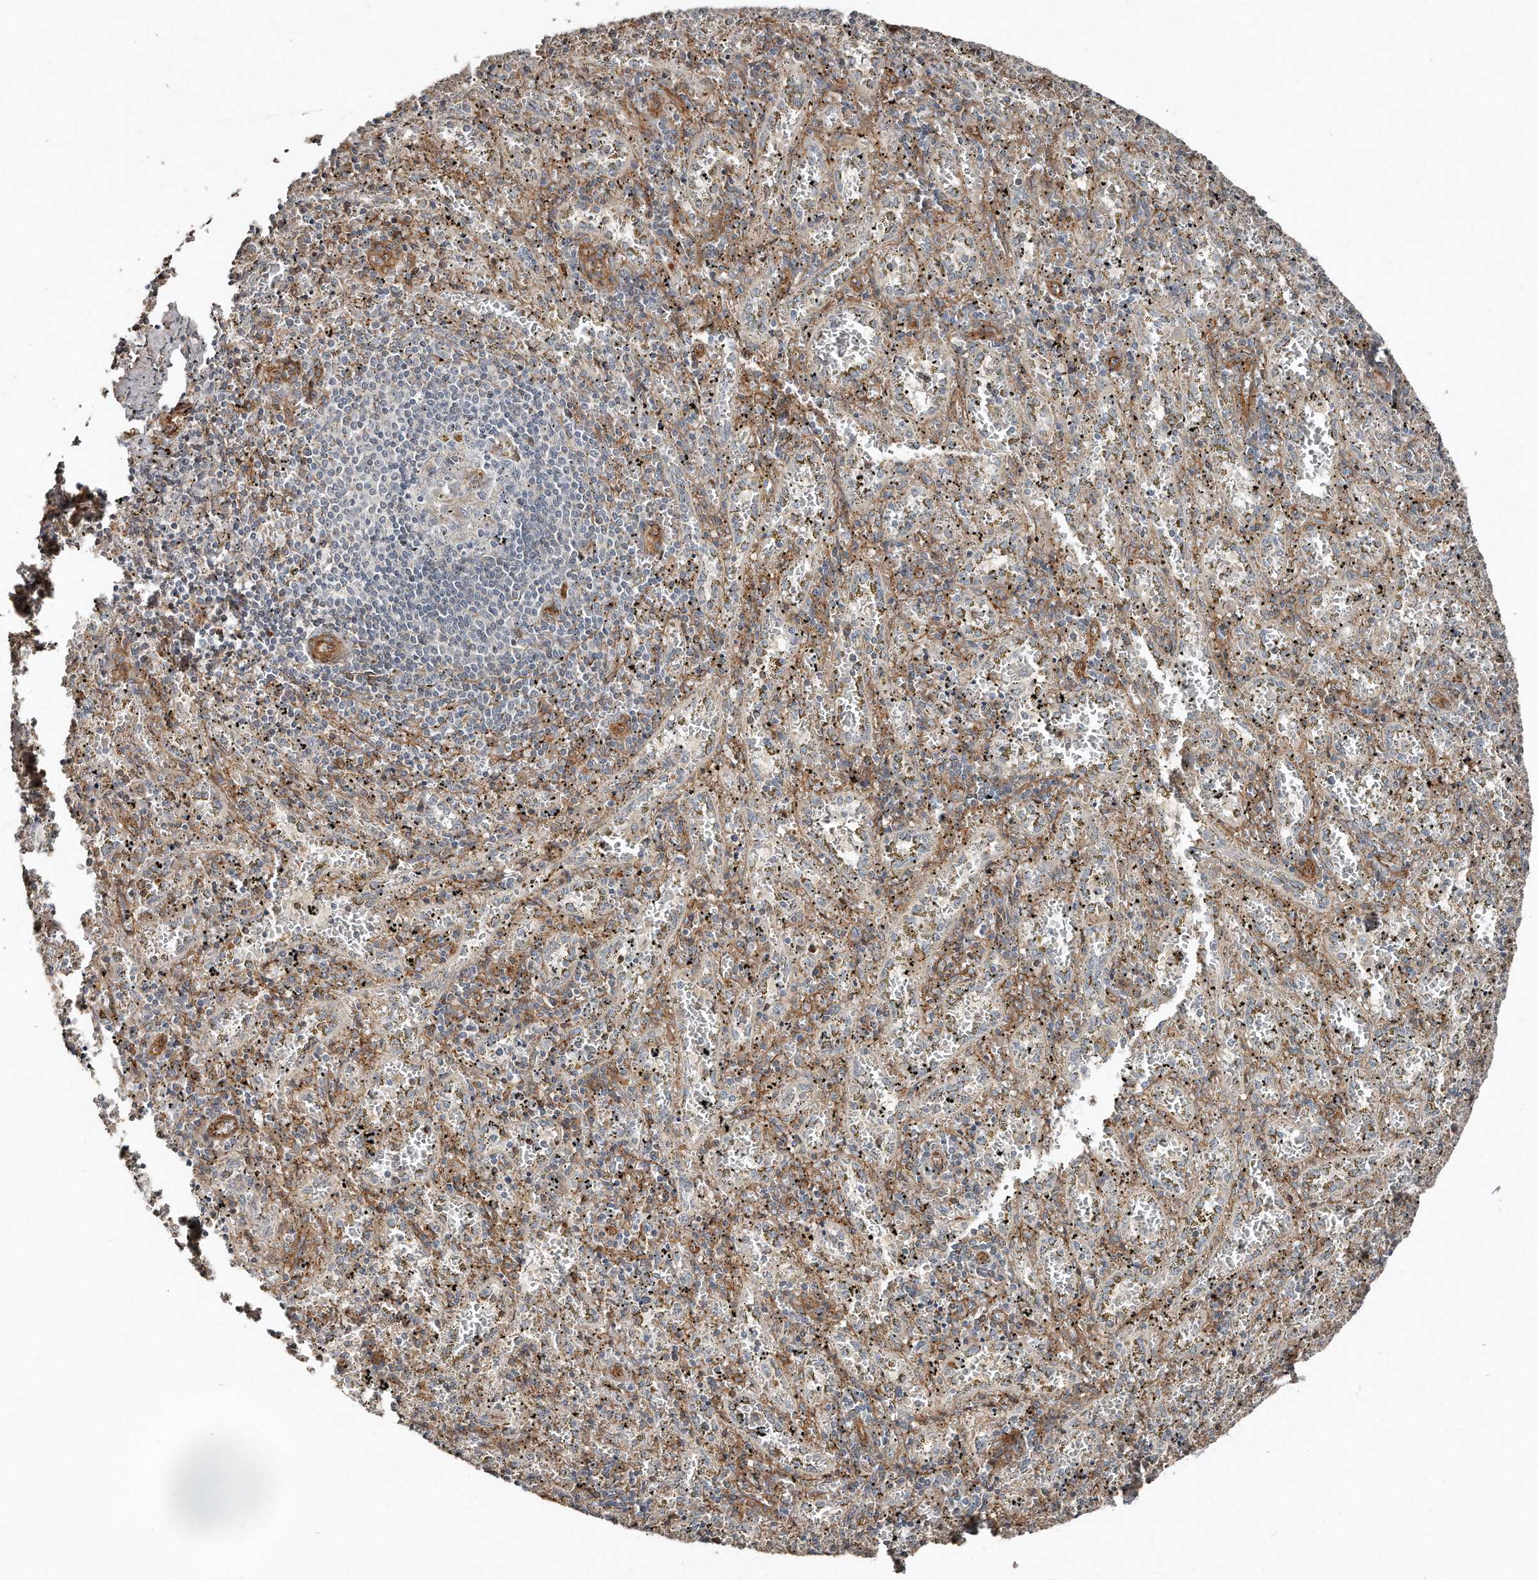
{"staining": {"intensity": "moderate", "quantity": "<25%", "location": "cytoplasmic/membranous"}, "tissue": "spleen", "cell_type": "Cells in red pulp", "image_type": "normal", "snomed": [{"axis": "morphology", "description": "Normal tissue, NOS"}, {"axis": "topography", "description": "Spleen"}], "caption": "A brown stain highlights moderate cytoplasmic/membranous positivity of a protein in cells in red pulp of unremarkable spleen.", "gene": "SNAP47", "patient": {"sex": "male", "age": 11}}